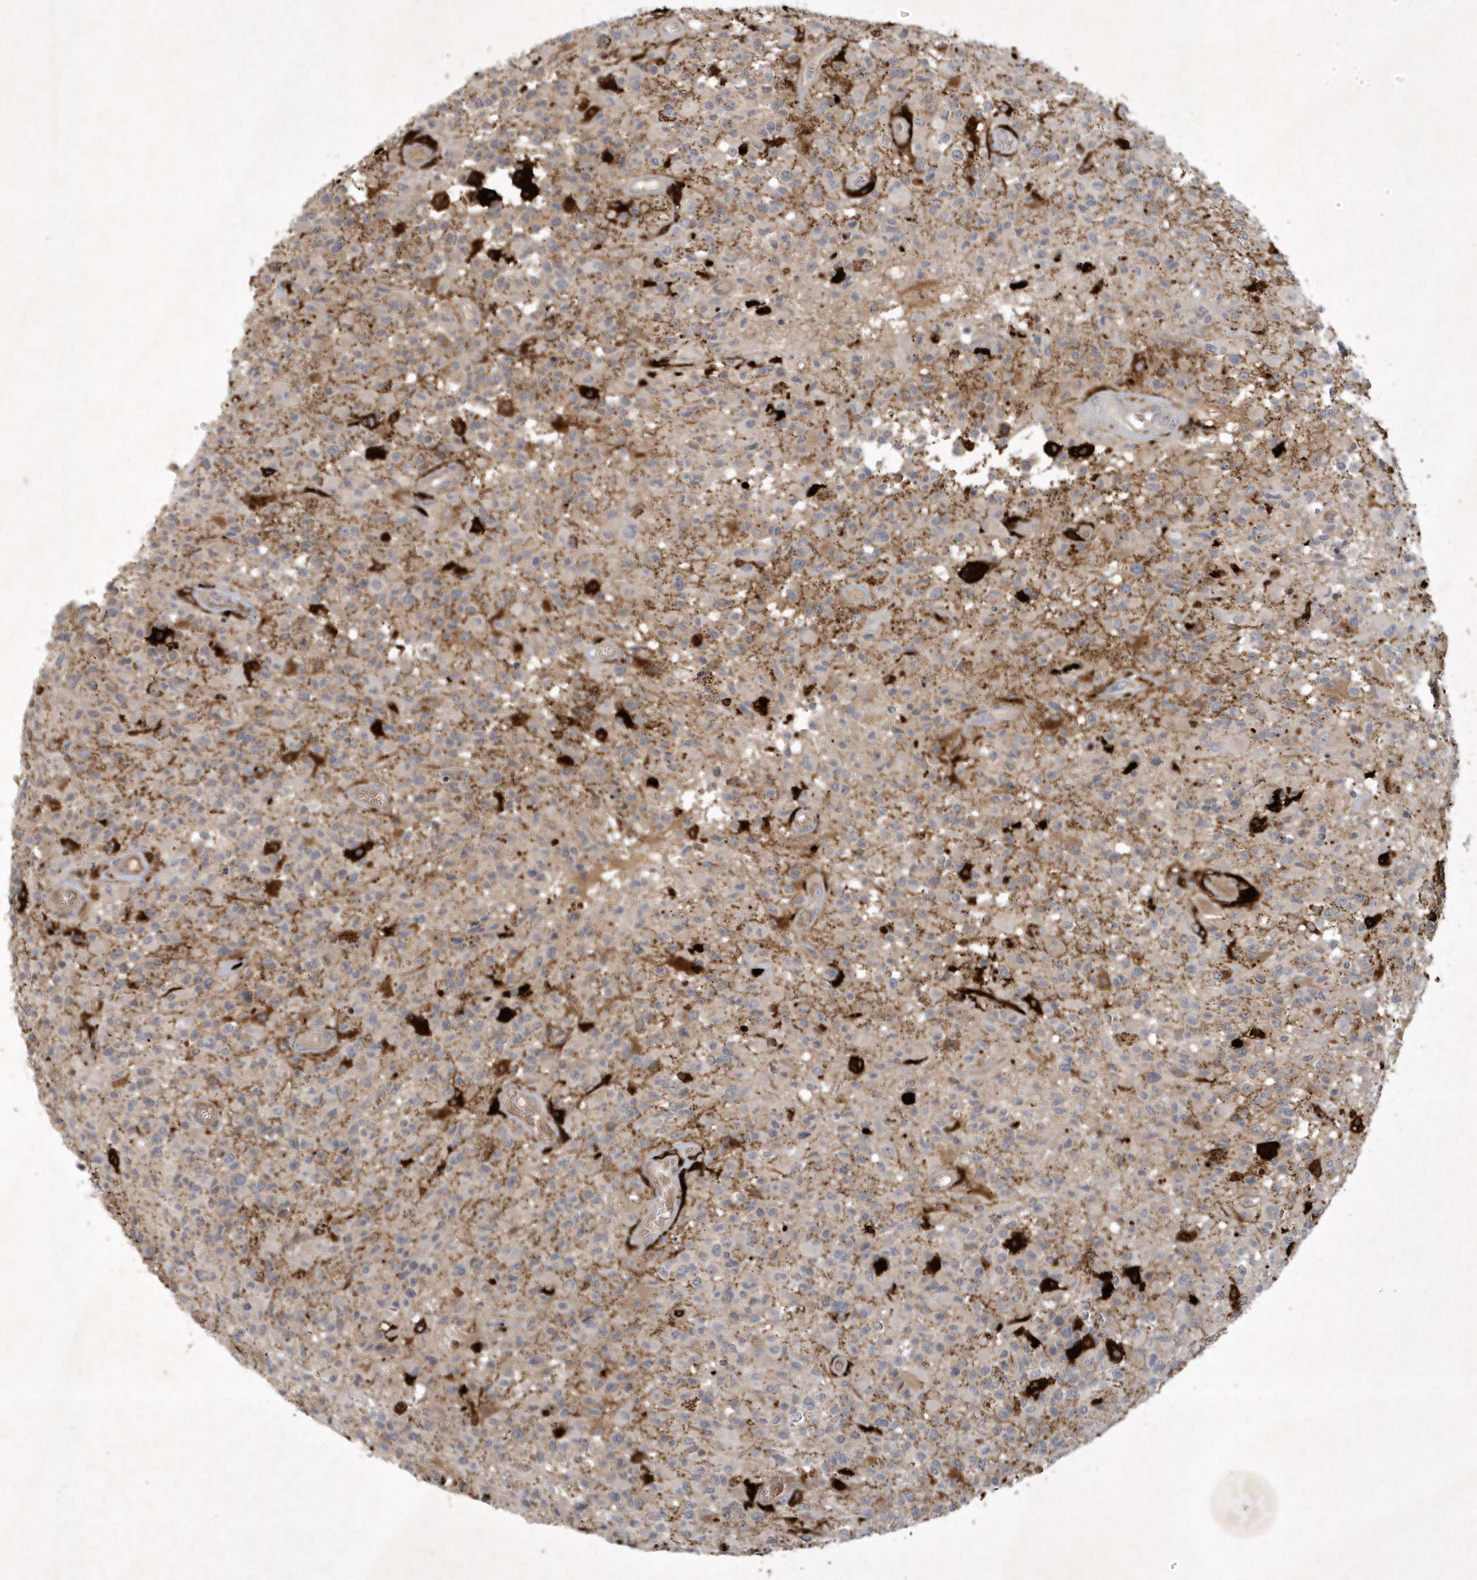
{"staining": {"intensity": "negative", "quantity": "none", "location": "none"}, "tissue": "glioma", "cell_type": "Tumor cells", "image_type": "cancer", "snomed": [{"axis": "morphology", "description": "Glioma, malignant, High grade"}, {"axis": "morphology", "description": "Glioblastoma, NOS"}, {"axis": "topography", "description": "Brain"}], "caption": "A high-resolution photomicrograph shows IHC staining of glioblastoma, which demonstrates no significant staining in tumor cells. (DAB (3,3'-diaminobenzidine) IHC, high magnification).", "gene": "THG1L", "patient": {"sex": "male", "age": 60}}